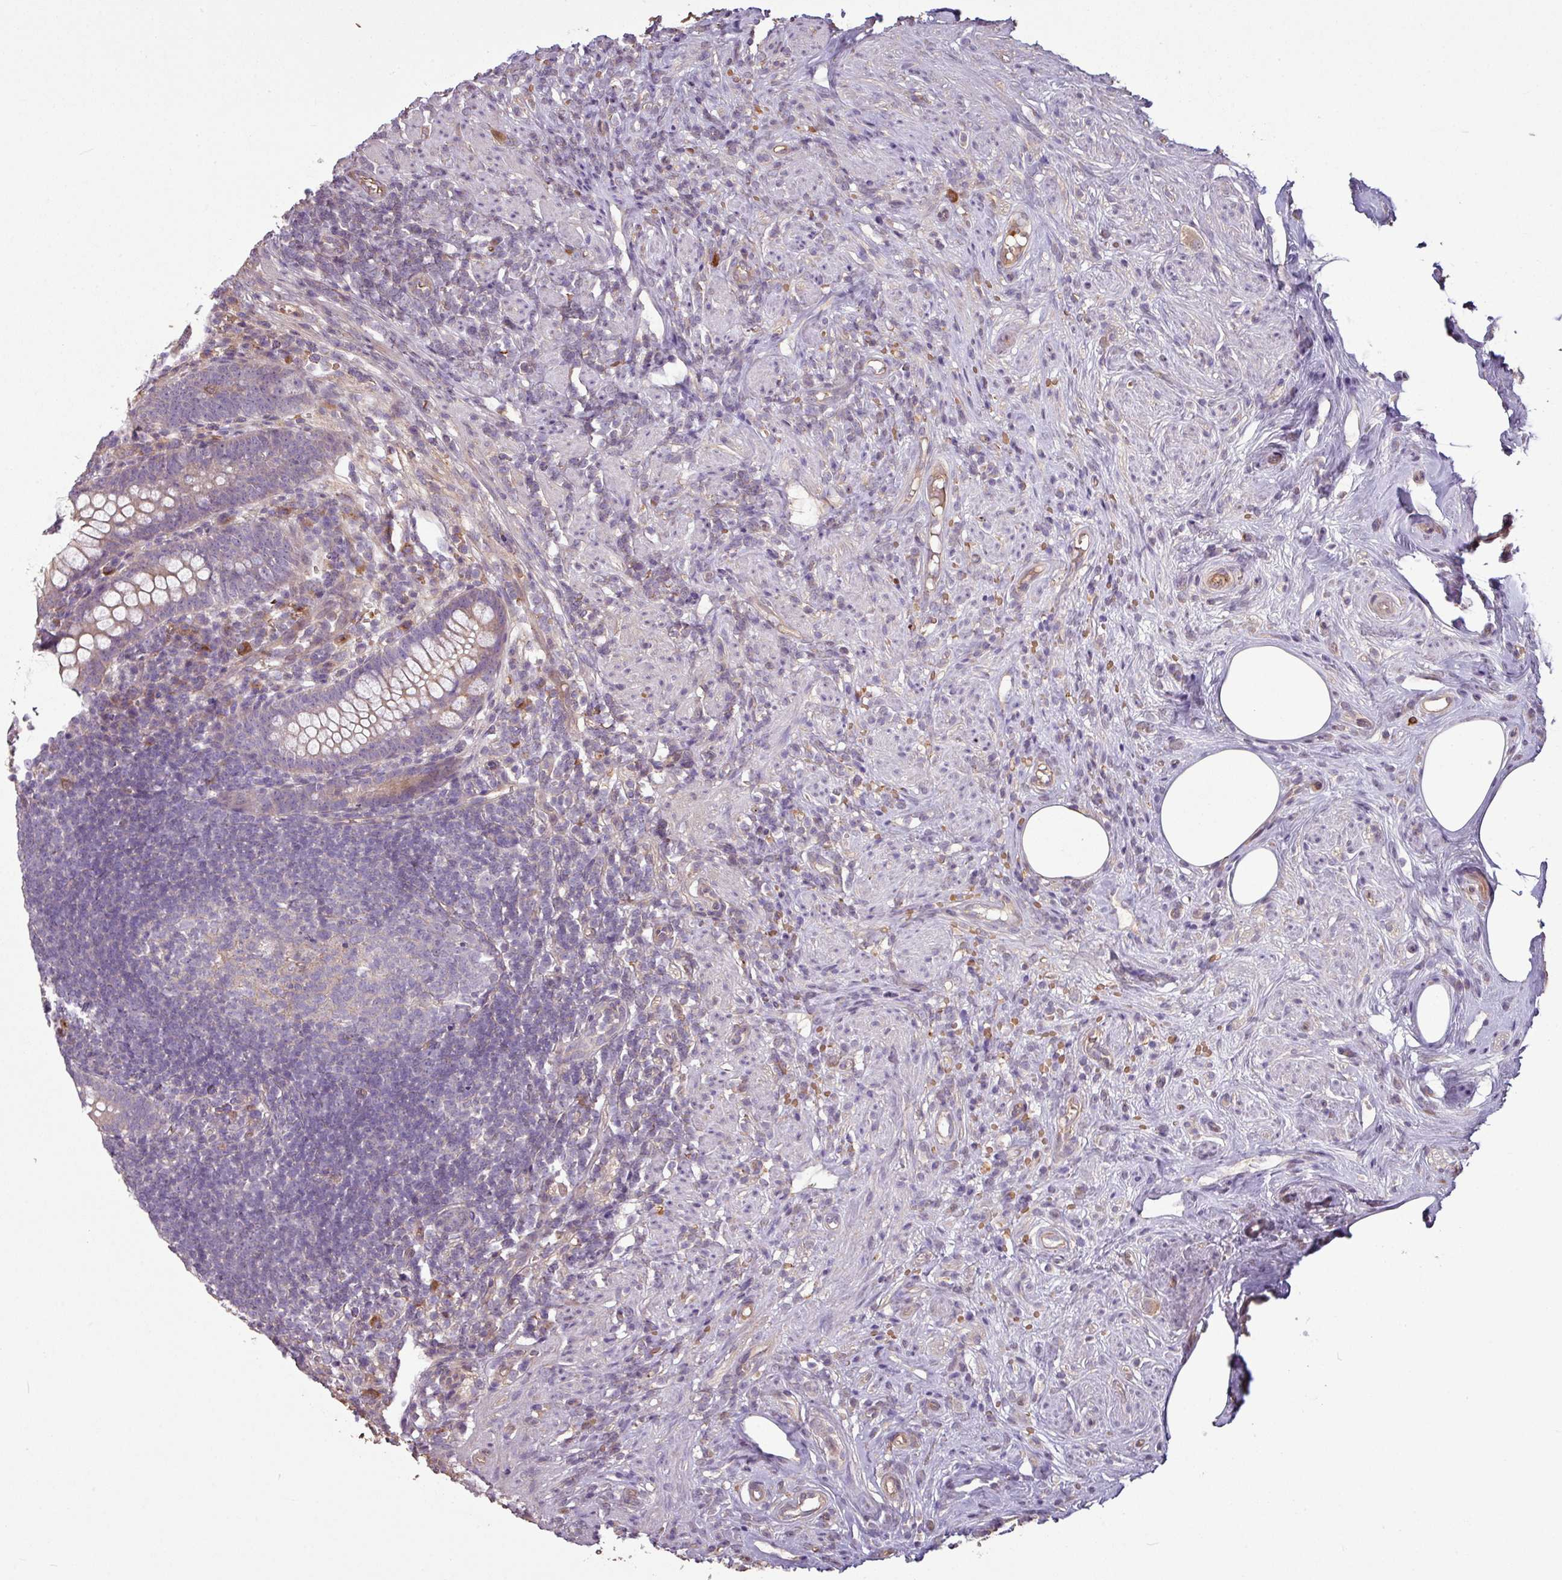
{"staining": {"intensity": "moderate", "quantity": ">75%", "location": "cytoplasmic/membranous"}, "tissue": "appendix", "cell_type": "Glandular cells", "image_type": "normal", "snomed": [{"axis": "morphology", "description": "Normal tissue, NOS"}, {"axis": "topography", "description": "Appendix"}], "caption": "A micrograph showing moderate cytoplasmic/membranous positivity in approximately >75% of glandular cells in unremarkable appendix, as visualized by brown immunohistochemical staining.", "gene": "NHSL2", "patient": {"sex": "female", "age": 56}}